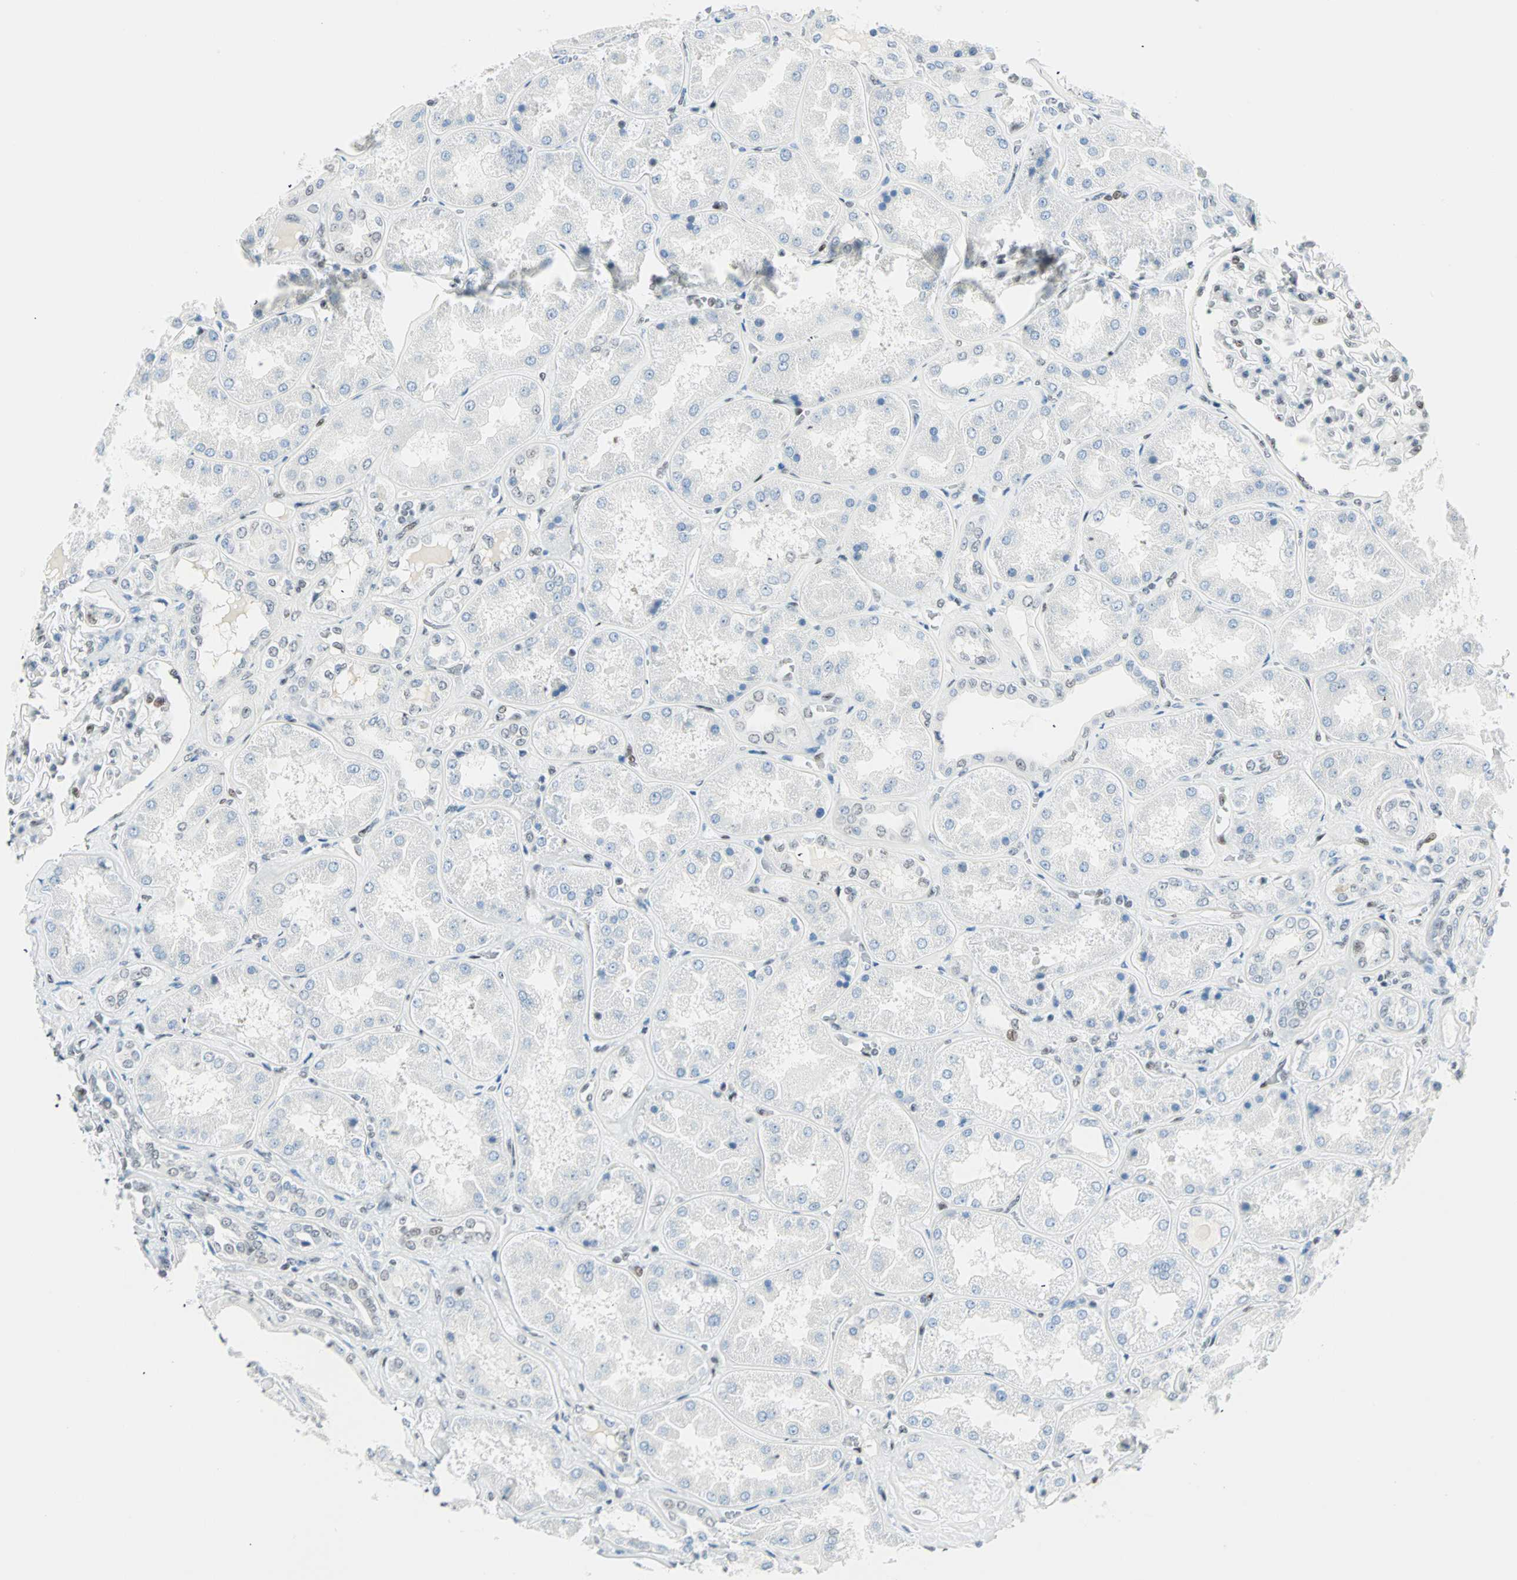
{"staining": {"intensity": "moderate", "quantity": "<25%", "location": "nuclear"}, "tissue": "kidney", "cell_type": "Cells in glomeruli", "image_type": "normal", "snomed": [{"axis": "morphology", "description": "Normal tissue, NOS"}, {"axis": "topography", "description": "Kidney"}], "caption": "The image shows a brown stain indicating the presence of a protein in the nuclear of cells in glomeruli in kidney. Using DAB (brown) and hematoxylin (blue) stains, captured at high magnification using brightfield microscopy.", "gene": "PKNOX1", "patient": {"sex": "female", "age": 56}}